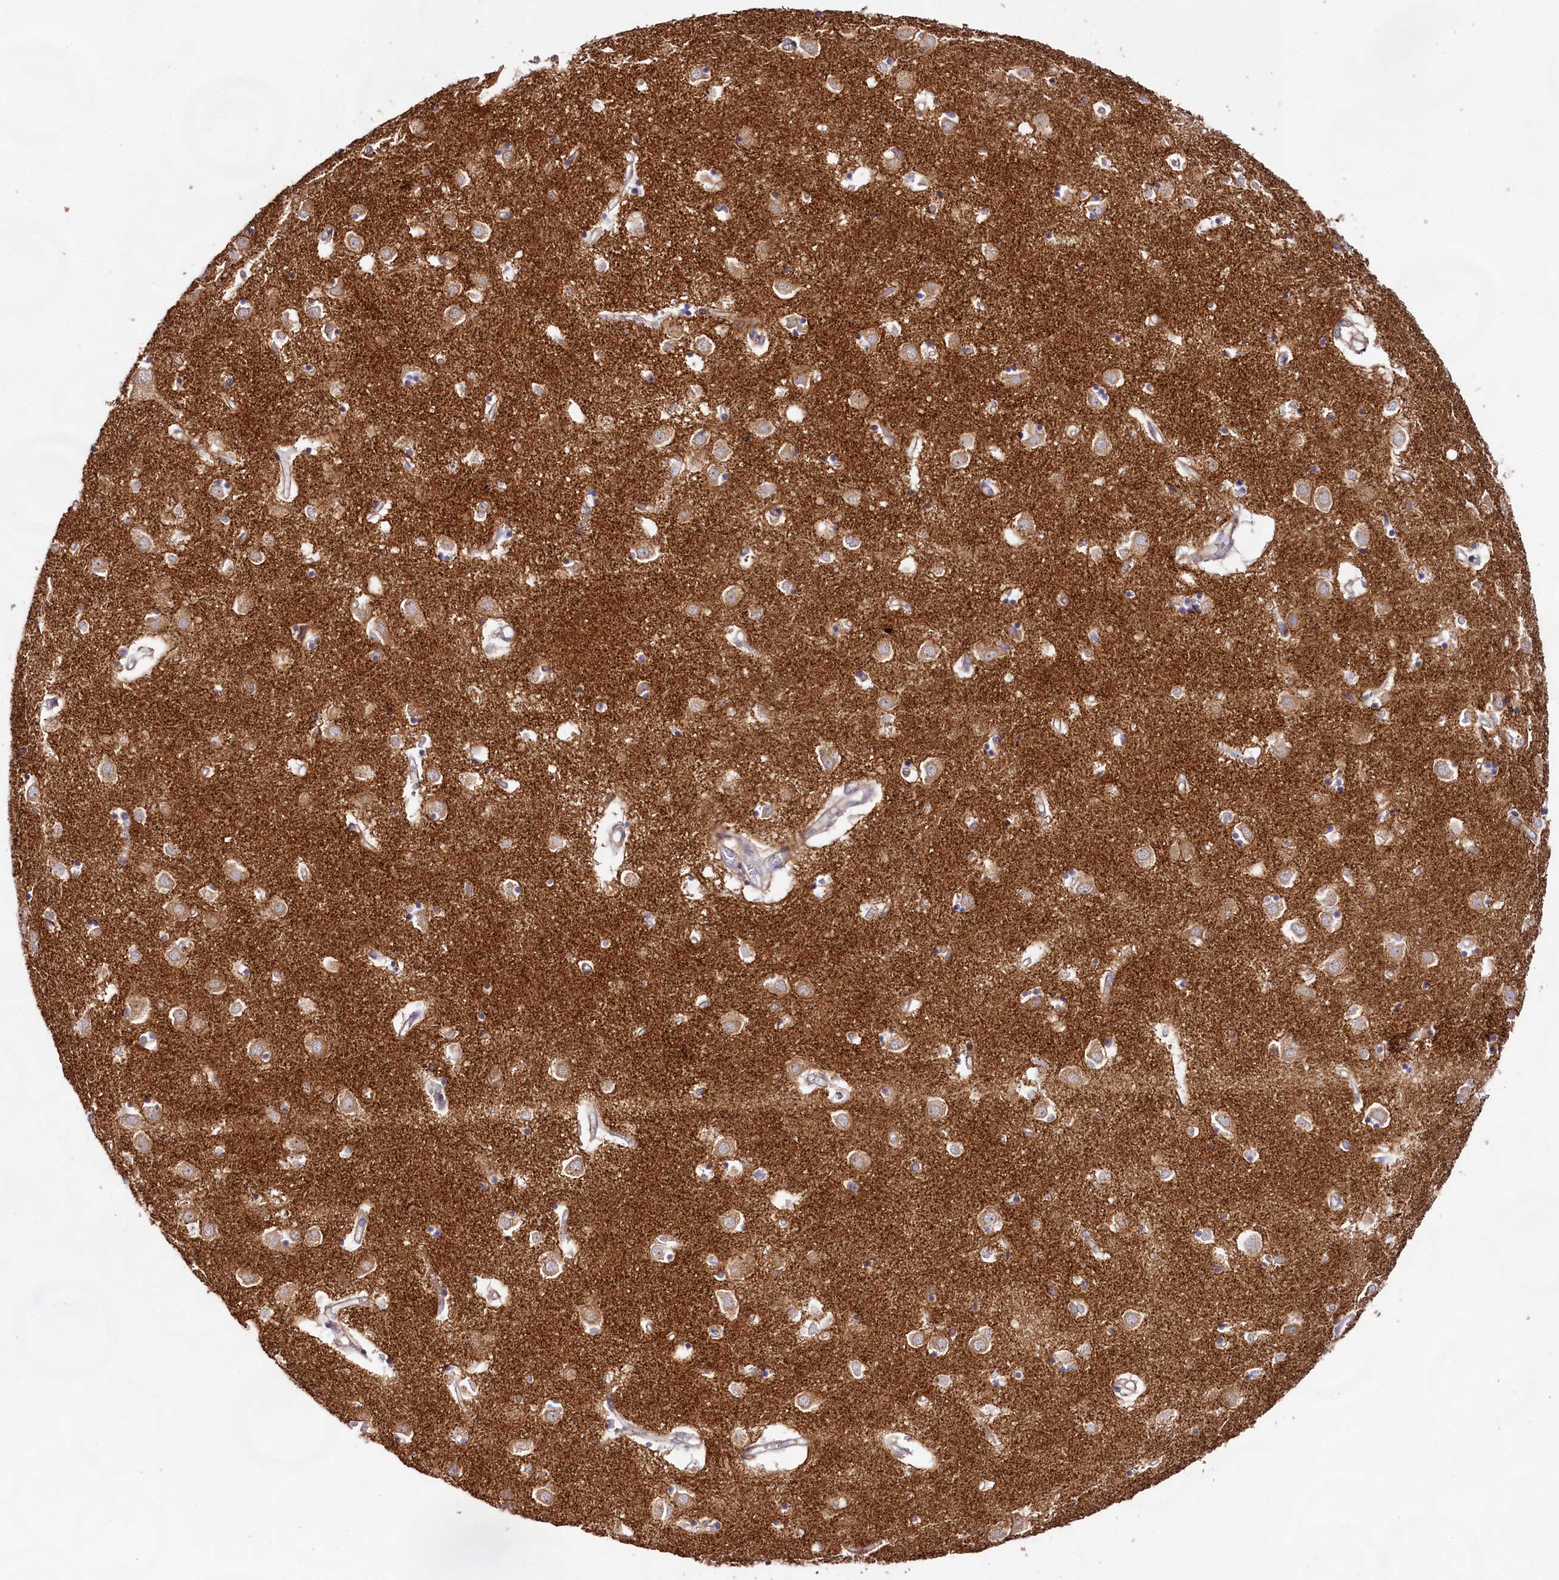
{"staining": {"intensity": "moderate", "quantity": "<25%", "location": "cytoplasmic/membranous"}, "tissue": "caudate", "cell_type": "Glial cells", "image_type": "normal", "snomed": [{"axis": "morphology", "description": "Normal tissue, NOS"}, {"axis": "topography", "description": "Lateral ventricle wall"}], "caption": "Normal caudate shows moderate cytoplasmic/membranous expression in about <25% of glial cells.", "gene": "DMXL2", "patient": {"sex": "male", "age": 70}}